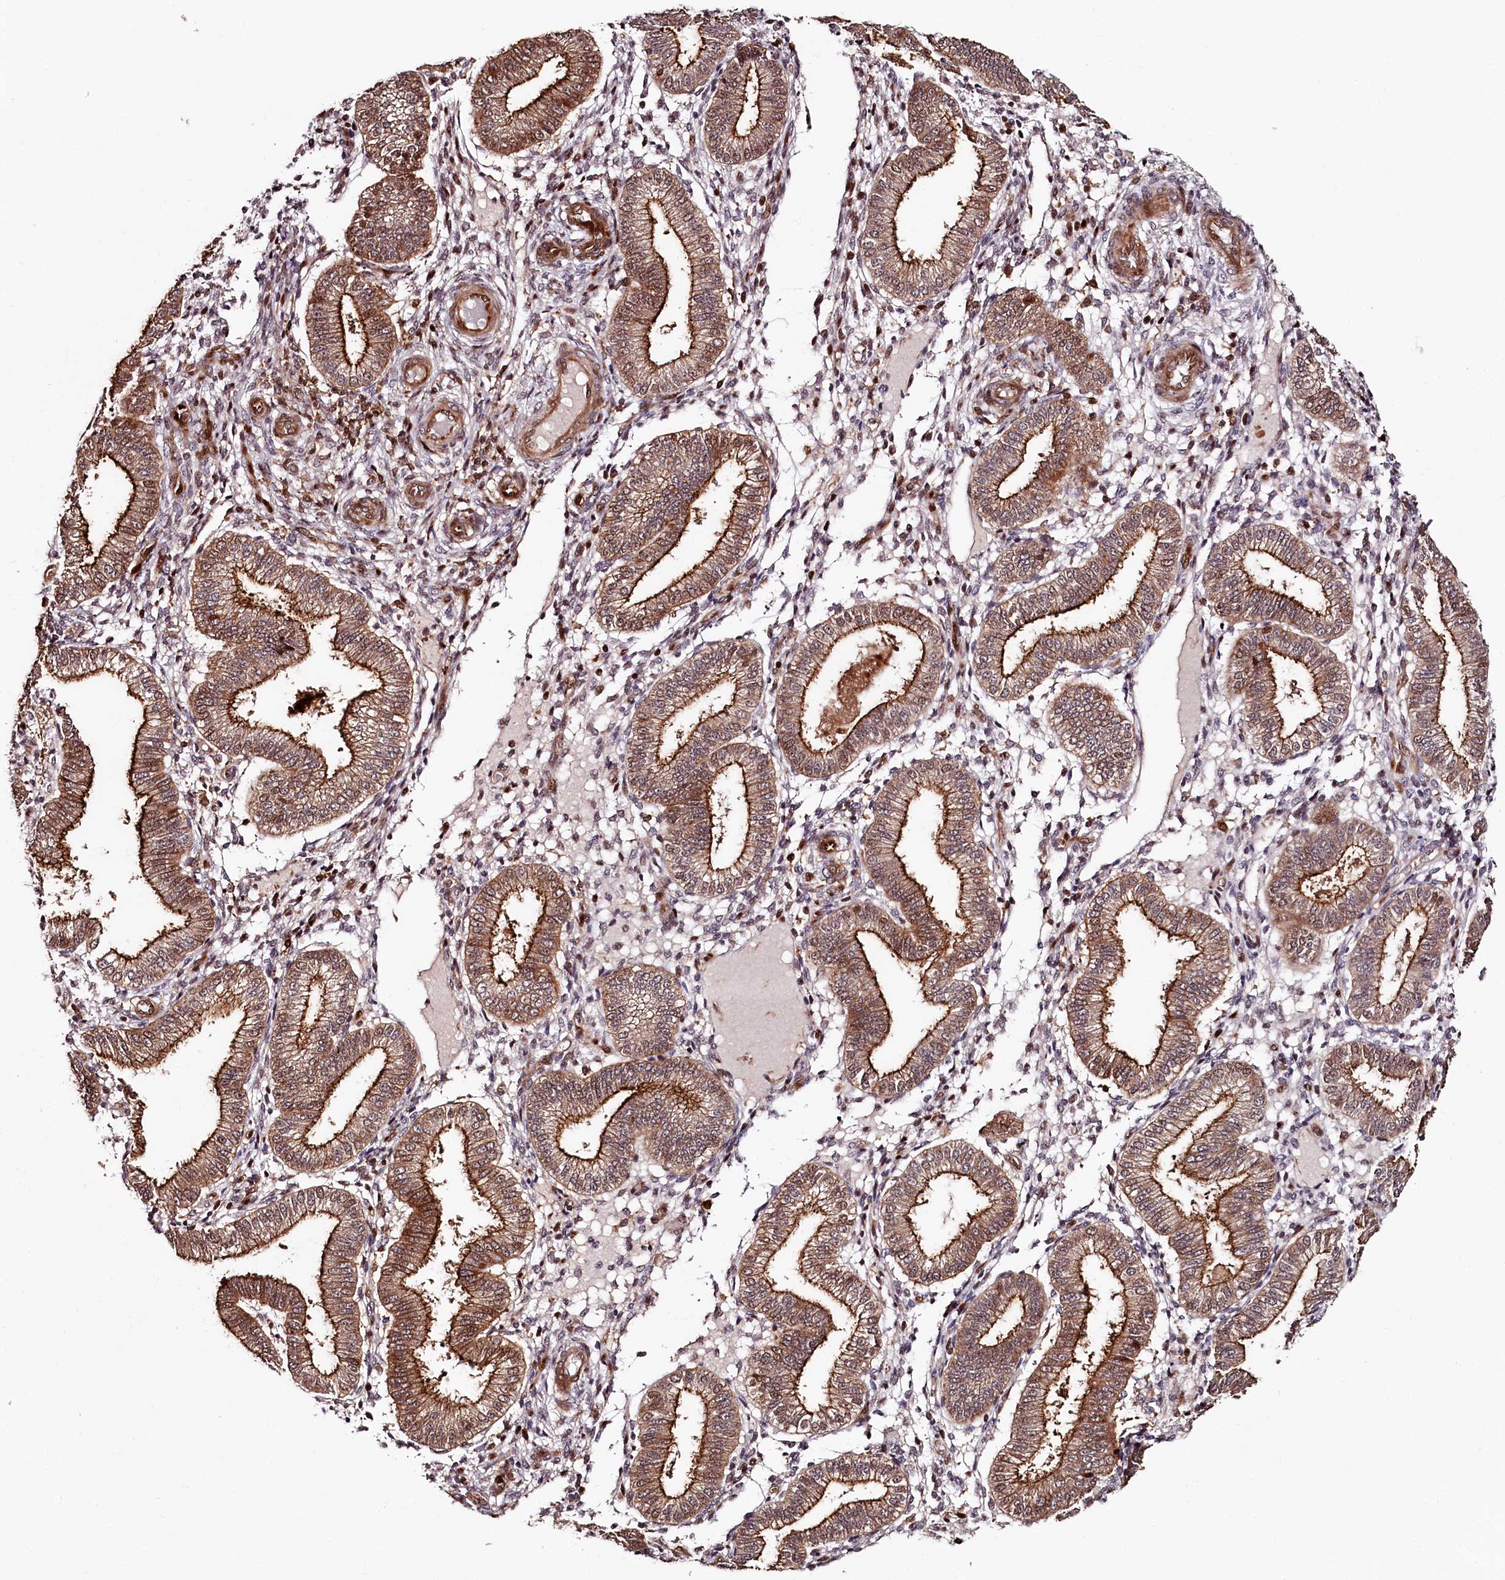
{"staining": {"intensity": "moderate", "quantity": "<25%", "location": "cytoplasmic/membranous"}, "tissue": "endometrium", "cell_type": "Cells in endometrial stroma", "image_type": "normal", "snomed": [{"axis": "morphology", "description": "Normal tissue, NOS"}, {"axis": "topography", "description": "Endometrium"}], "caption": "DAB immunohistochemical staining of unremarkable endometrium shows moderate cytoplasmic/membranous protein positivity in about <25% of cells in endometrial stroma.", "gene": "KIF14", "patient": {"sex": "female", "age": 39}}